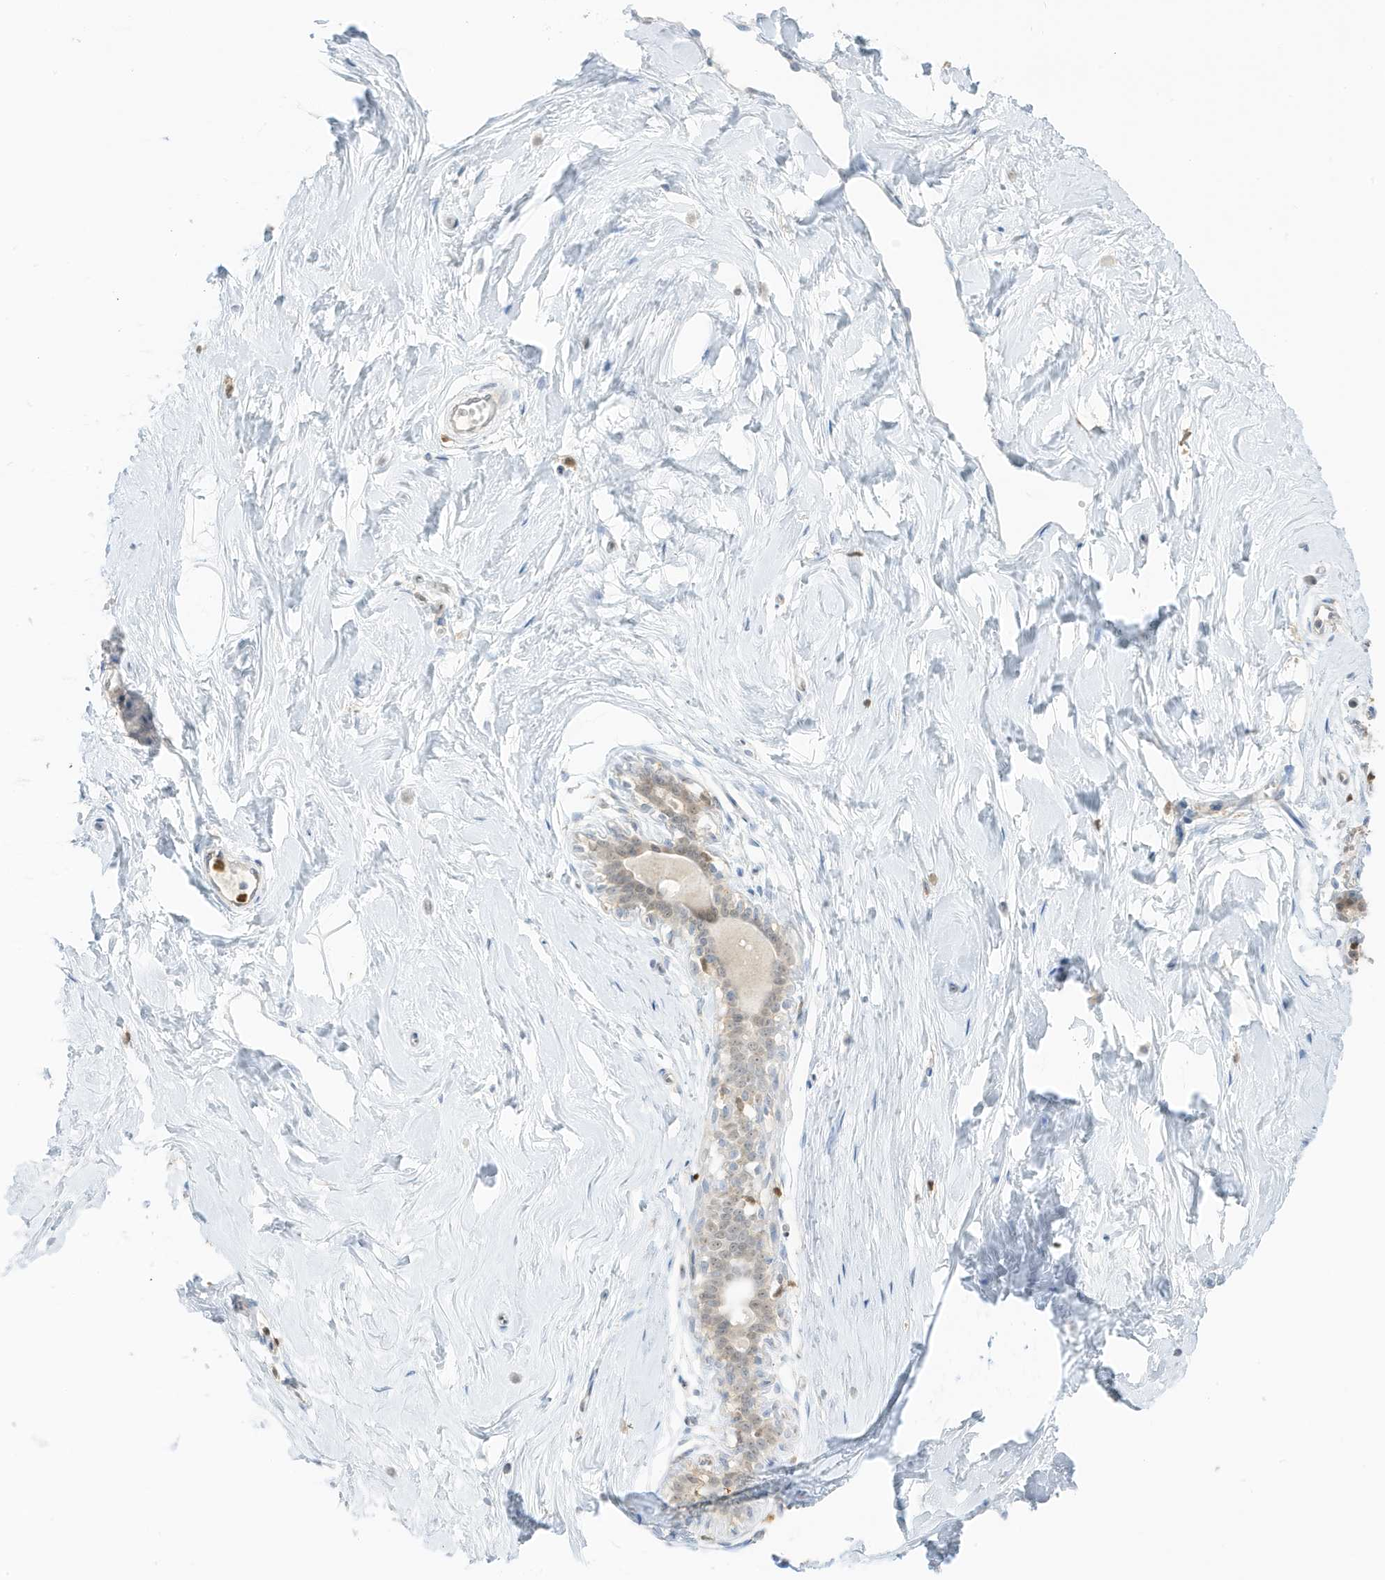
{"staining": {"intensity": "negative", "quantity": "none", "location": "none"}, "tissue": "breast", "cell_type": "Adipocytes", "image_type": "normal", "snomed": [{"axis": "morphology", "description": "Normal tissue, NOS"}, {"axis": "morphology", "description": "Adenoma, NOS"}, {"axis": "topography", "description": "Breast"}], "caption": "Adipocytes are negative for protein expression in unremarkable human breast. Nuclei are stained in blue.", "gene": "GCA", "patient": {"sex": "female", "age": 23}}